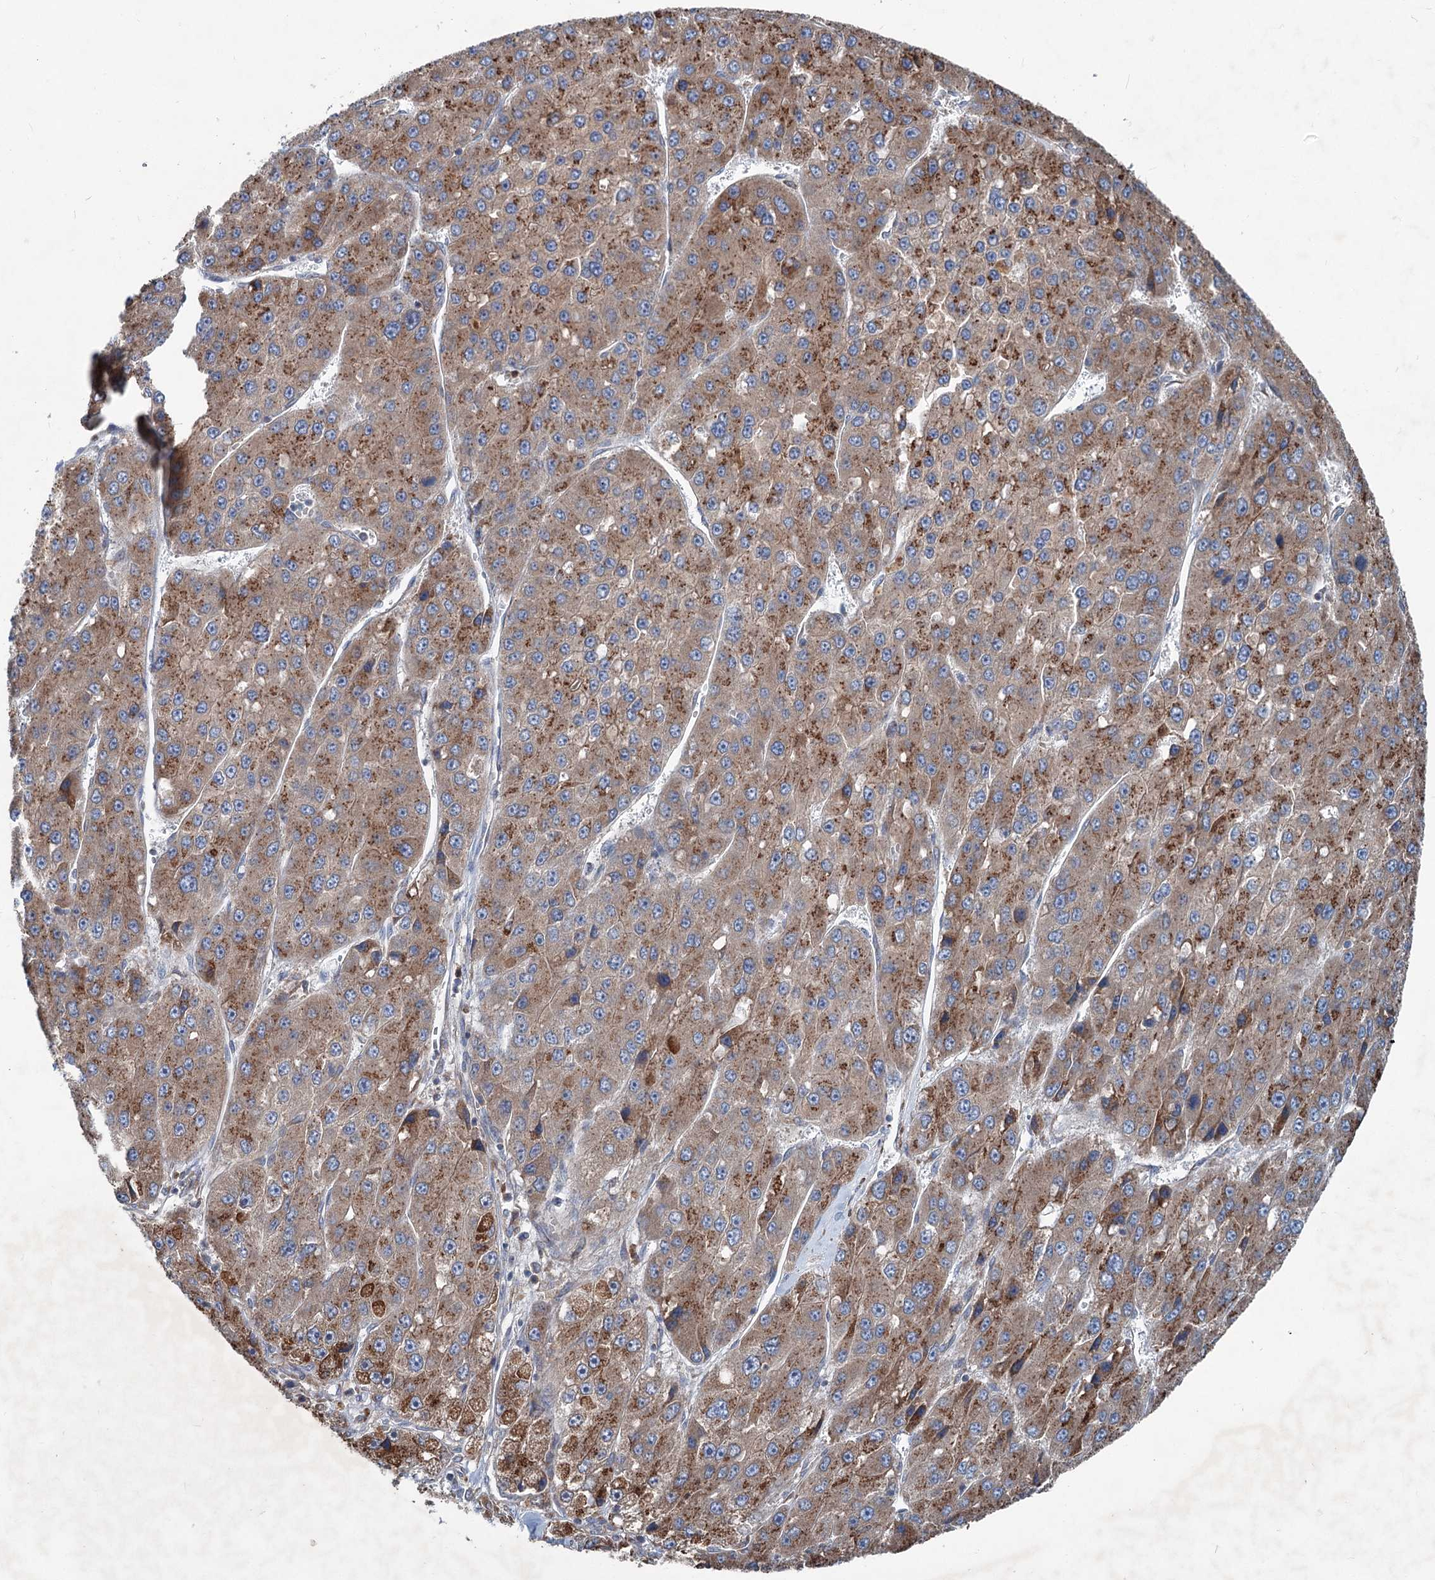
{"staining": {"intensity": "moderate", "quantity": ">75%", "location": "cytoplasmic/membranous"}, "tissue": "liver cancer", "cell_type": "Tumor cells", "image_type": "cancer", "snomed": [{"axis": "morphology", "description": "Carcinoma, Hepatocellular, NOS"}, {"axis": "topography", "description": "Liver"}], "caption": "This image exhibits IHC staining of human liver cancer (hepatocellular carcinoma), with medium moderate cytoplasmic/membranous staining in about >75% of tumor cells.", "gene": "CALCOCO1", "patient": {"sex": "female", "age": 73}}